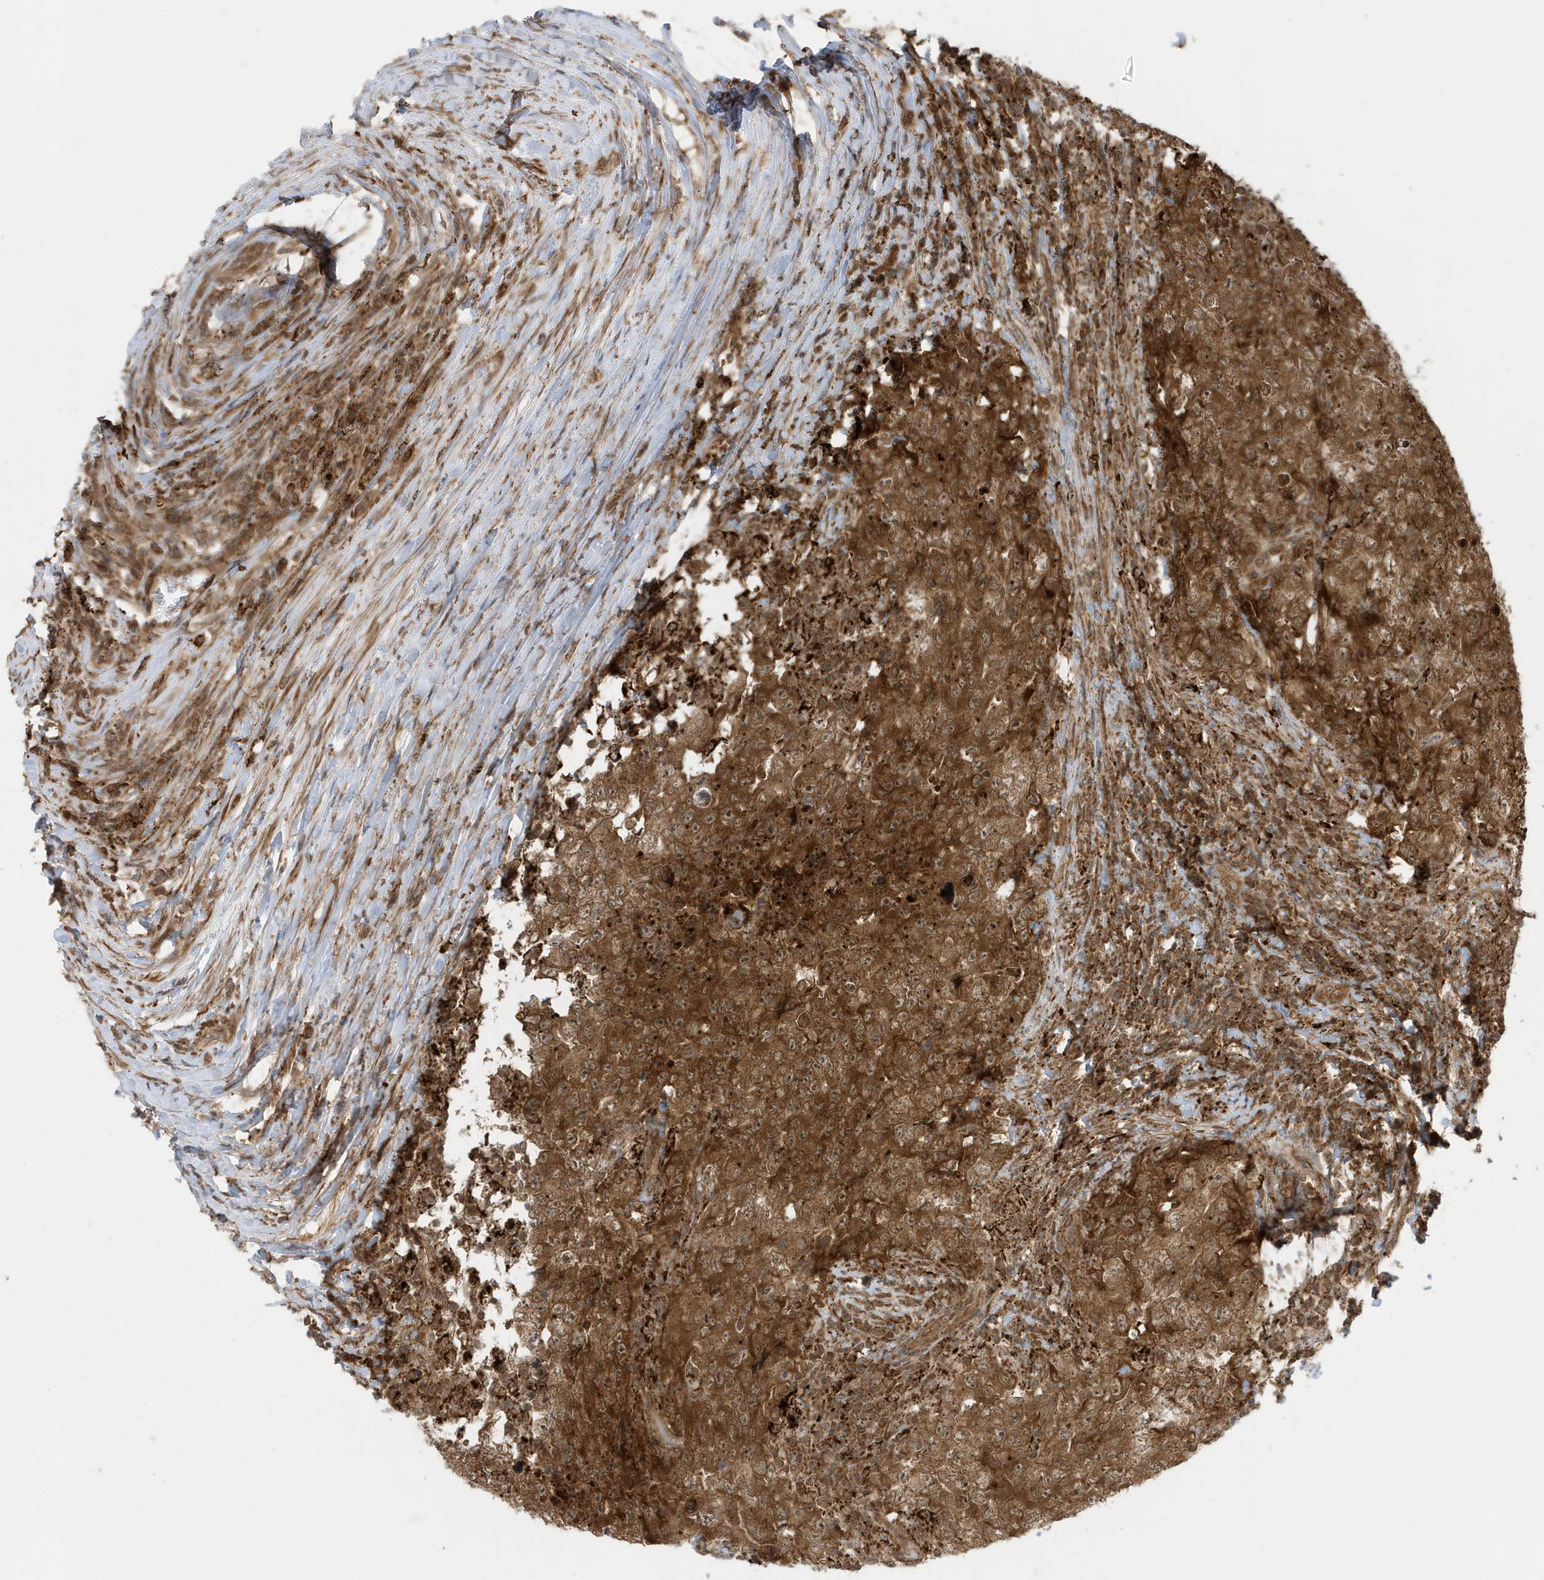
{"staining": {"intensity": "strong", "quantity": ">75%", "location": "cytoplasmic/membranous"}, "tissue": "testis cancer", "cell_type": "Tumor cells", "image_type": "cancer", "snomed": [{"axis": "morphology", "description": "Carcinoma, Embryonal, NOS"}, {"axis": "topography", "description": "Testis"}], "caption": "This micrograph displays immunohistochemistry (IHC) staining of human embryonal carcinoma (testis), with high strong cytoplasmic/membranous staining in approximately >75% of tumor cells.", "gene": "DHX36", "patient": {"sex": "male", "age": 26}}